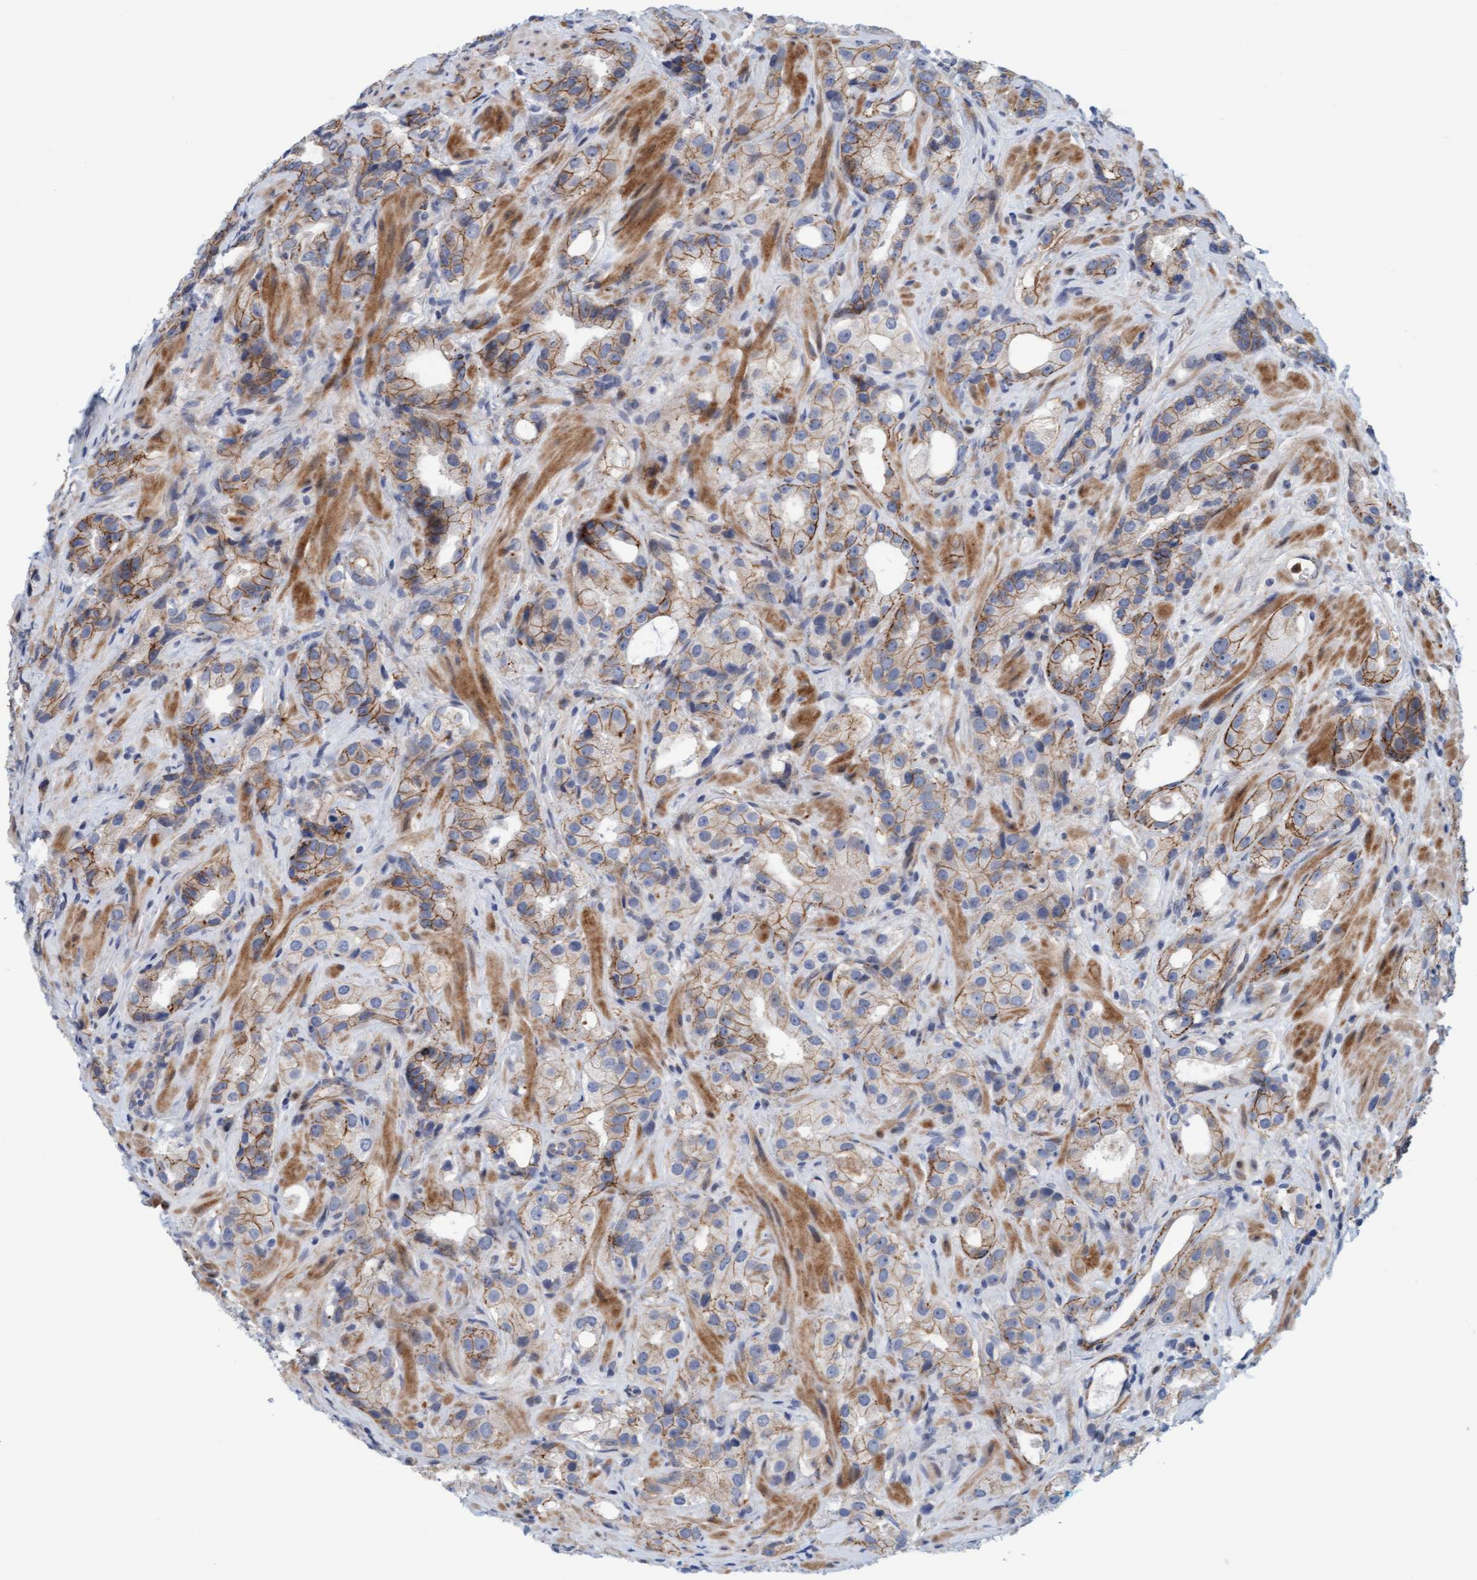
{"staining": {"intensity": "moderate", "quantity": "25%-75%", "location": "cytoplasmic/membranous"}, "tissue": "prostate cancer", "cell_type": "Tumor cells", "image_type": "cancer", "snomed": [{"axis": "morphology", "description": "Adenocarcinoma, High grade"}, {"axis": "topography", "description": "Prostate"}], "caption": "A brown stain labels moderate cytoplasmic/membranous expression of a protein in human prostate cancer (high-grade adenocarcinoma) tumor cells.", "gene": "KRBA2", "patient": {"sex": "male", "age": 63}}